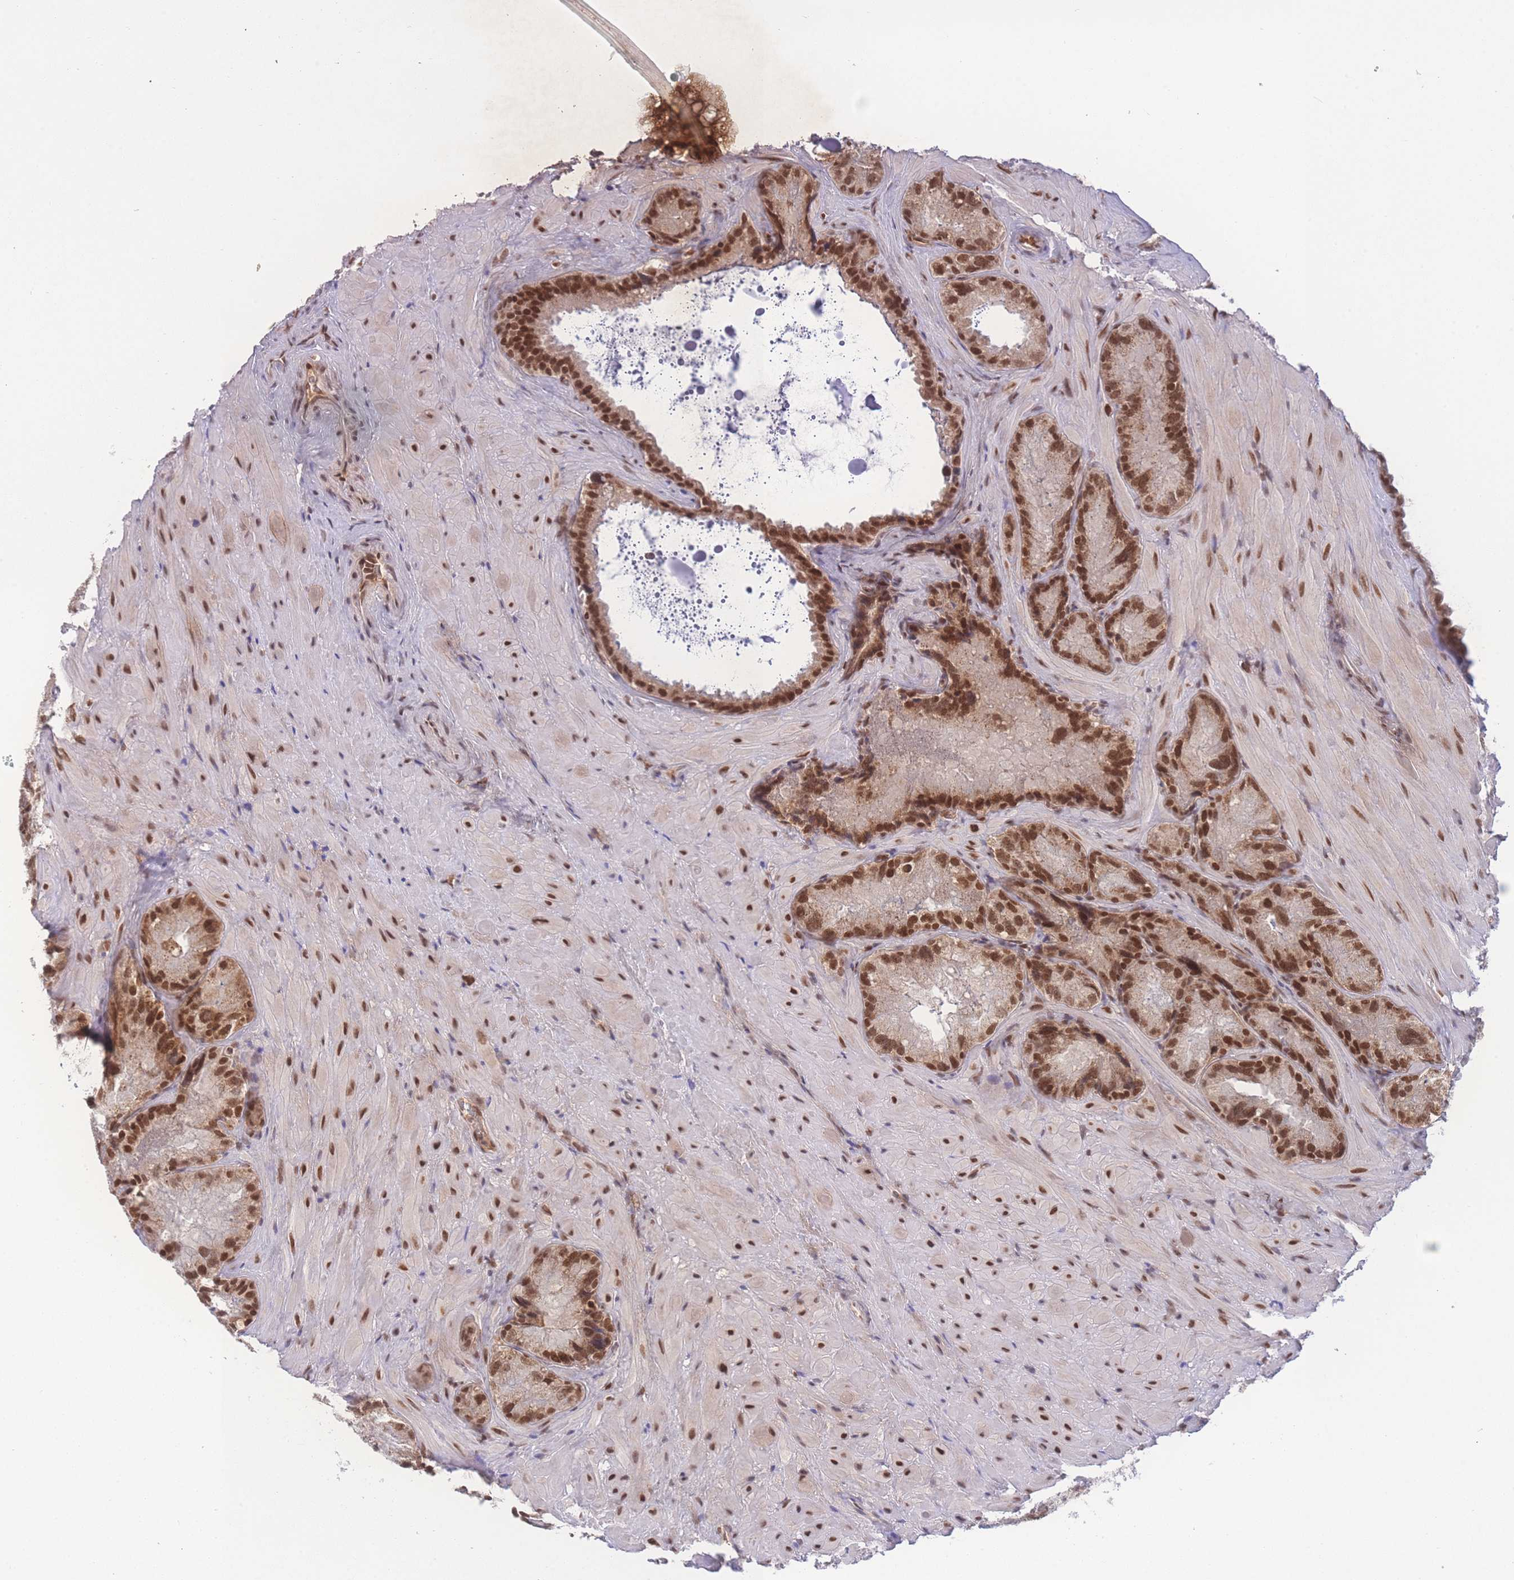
{"staining": {"intensity": "strong", "quantity": ">75%", "location": "nuclear"}, "tissue": "seminal vesicle", "cell_type": "Glandular cells", "image_type": "normal", "snomed": [{"axis": "morphology", "description": "Normal tissue, NOS"}, {"axis": "topography", "description": "Seminal veicle"}], "caption": "Benign seminal vesicle displays strong nuclear staining in about >75% of glandular cells, visualized by immunohistochemistry. The staining was performed using DAB, with brown indicating positive protein expression. Nuclei are stained blue with hematoxylin.", "gene": "RAVER1", "patient": {"sex": "male", "age": 62}}